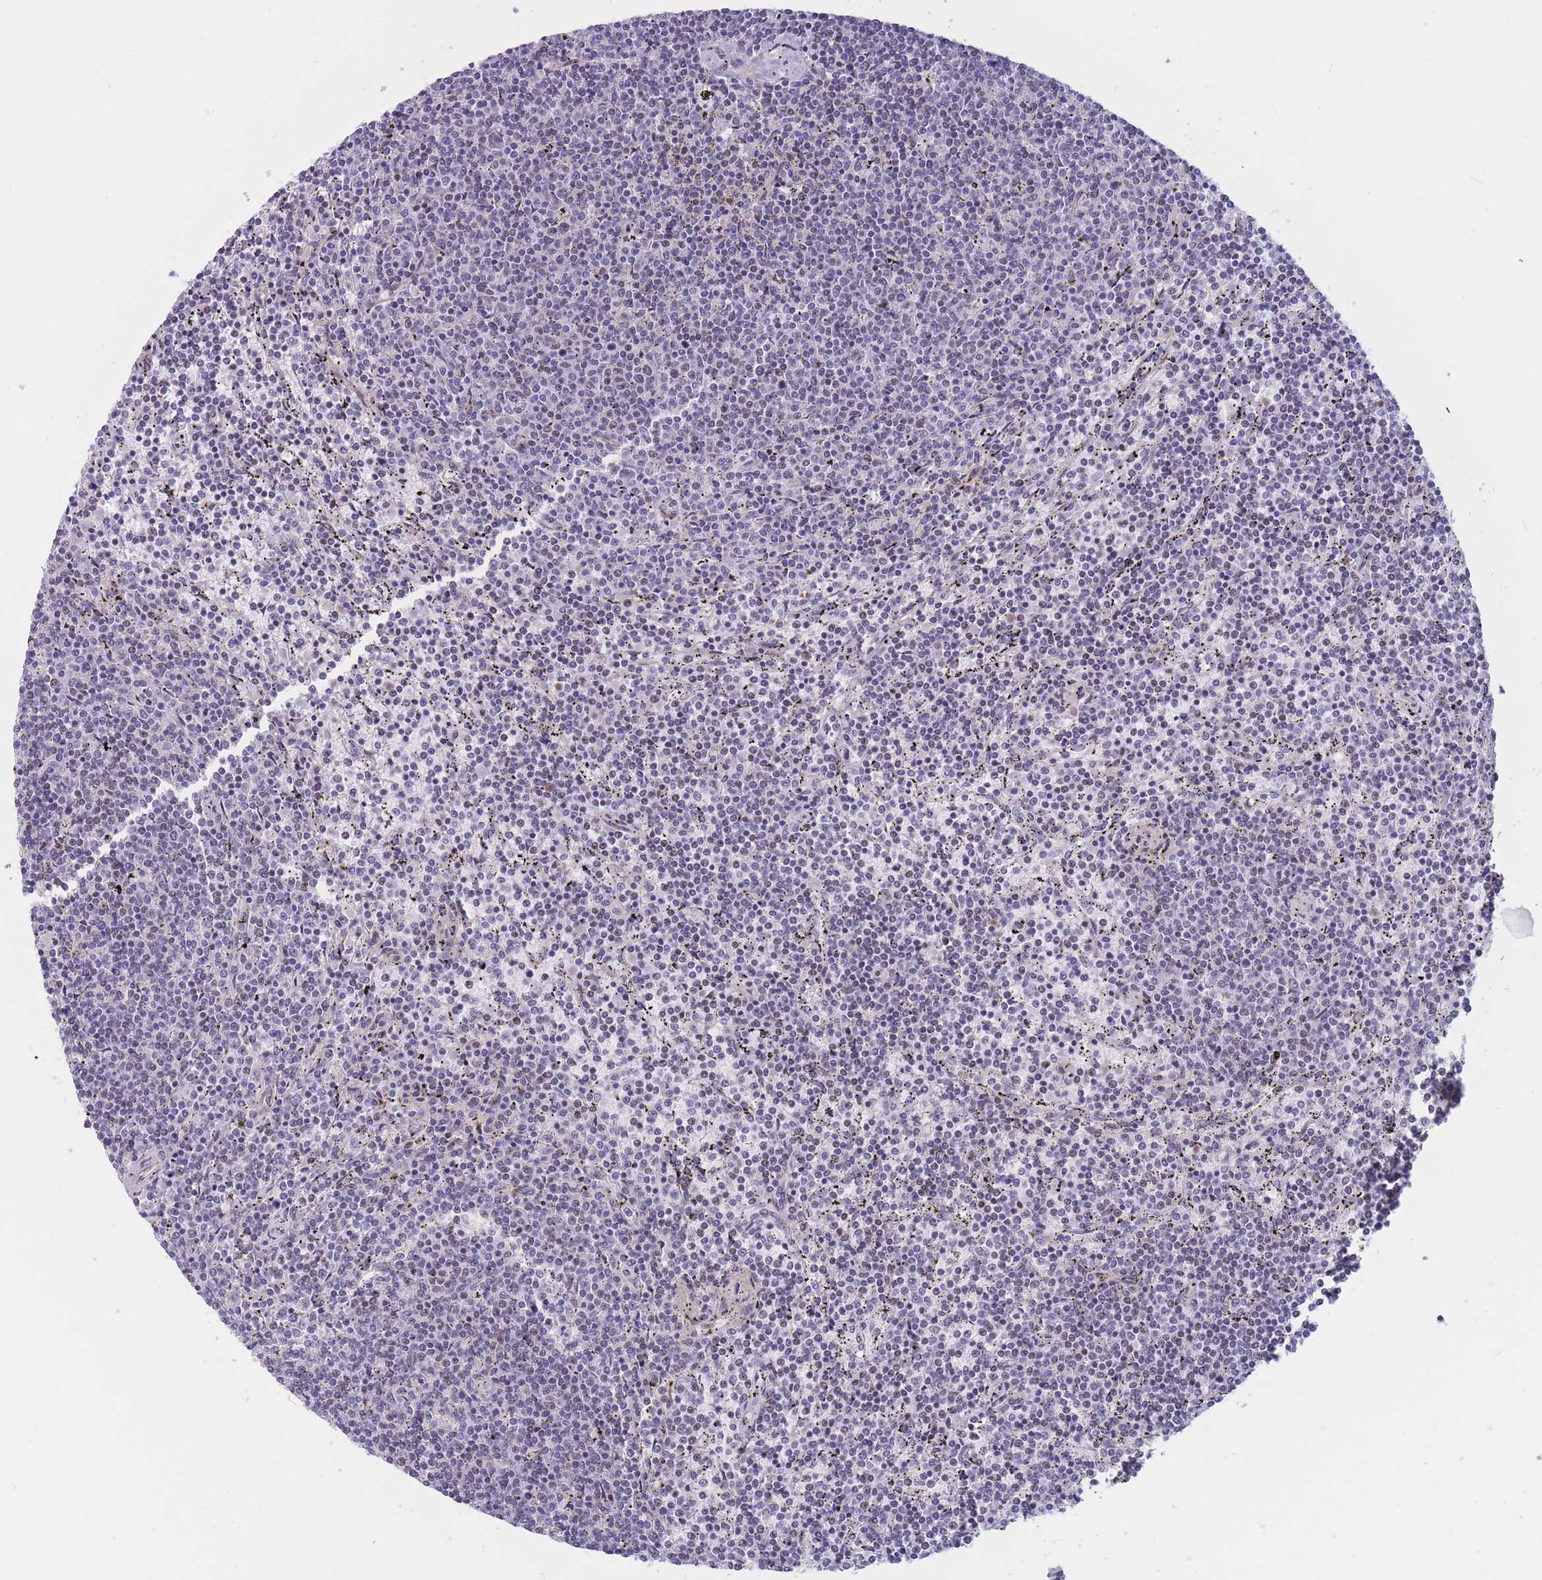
{"staining": {"intensity": "negative", "quantity": "none", "location": "none"}, "tissue": "lymphoma", "cell_type": "Tumor cells", "image_type": "cancer", "snomed": [{"axis": "morphology", "description": "Malignant lymphoma, non-Hodgkin's type, Low grade"}, {"axis": "topography", "description": "Spleen"}], "caption": "Immunohistochemistry of human lymphoma demonstrates no expression in tumor cells.", "gene": "BCL9L", "patient": {"sex": "female", "age": 50}}